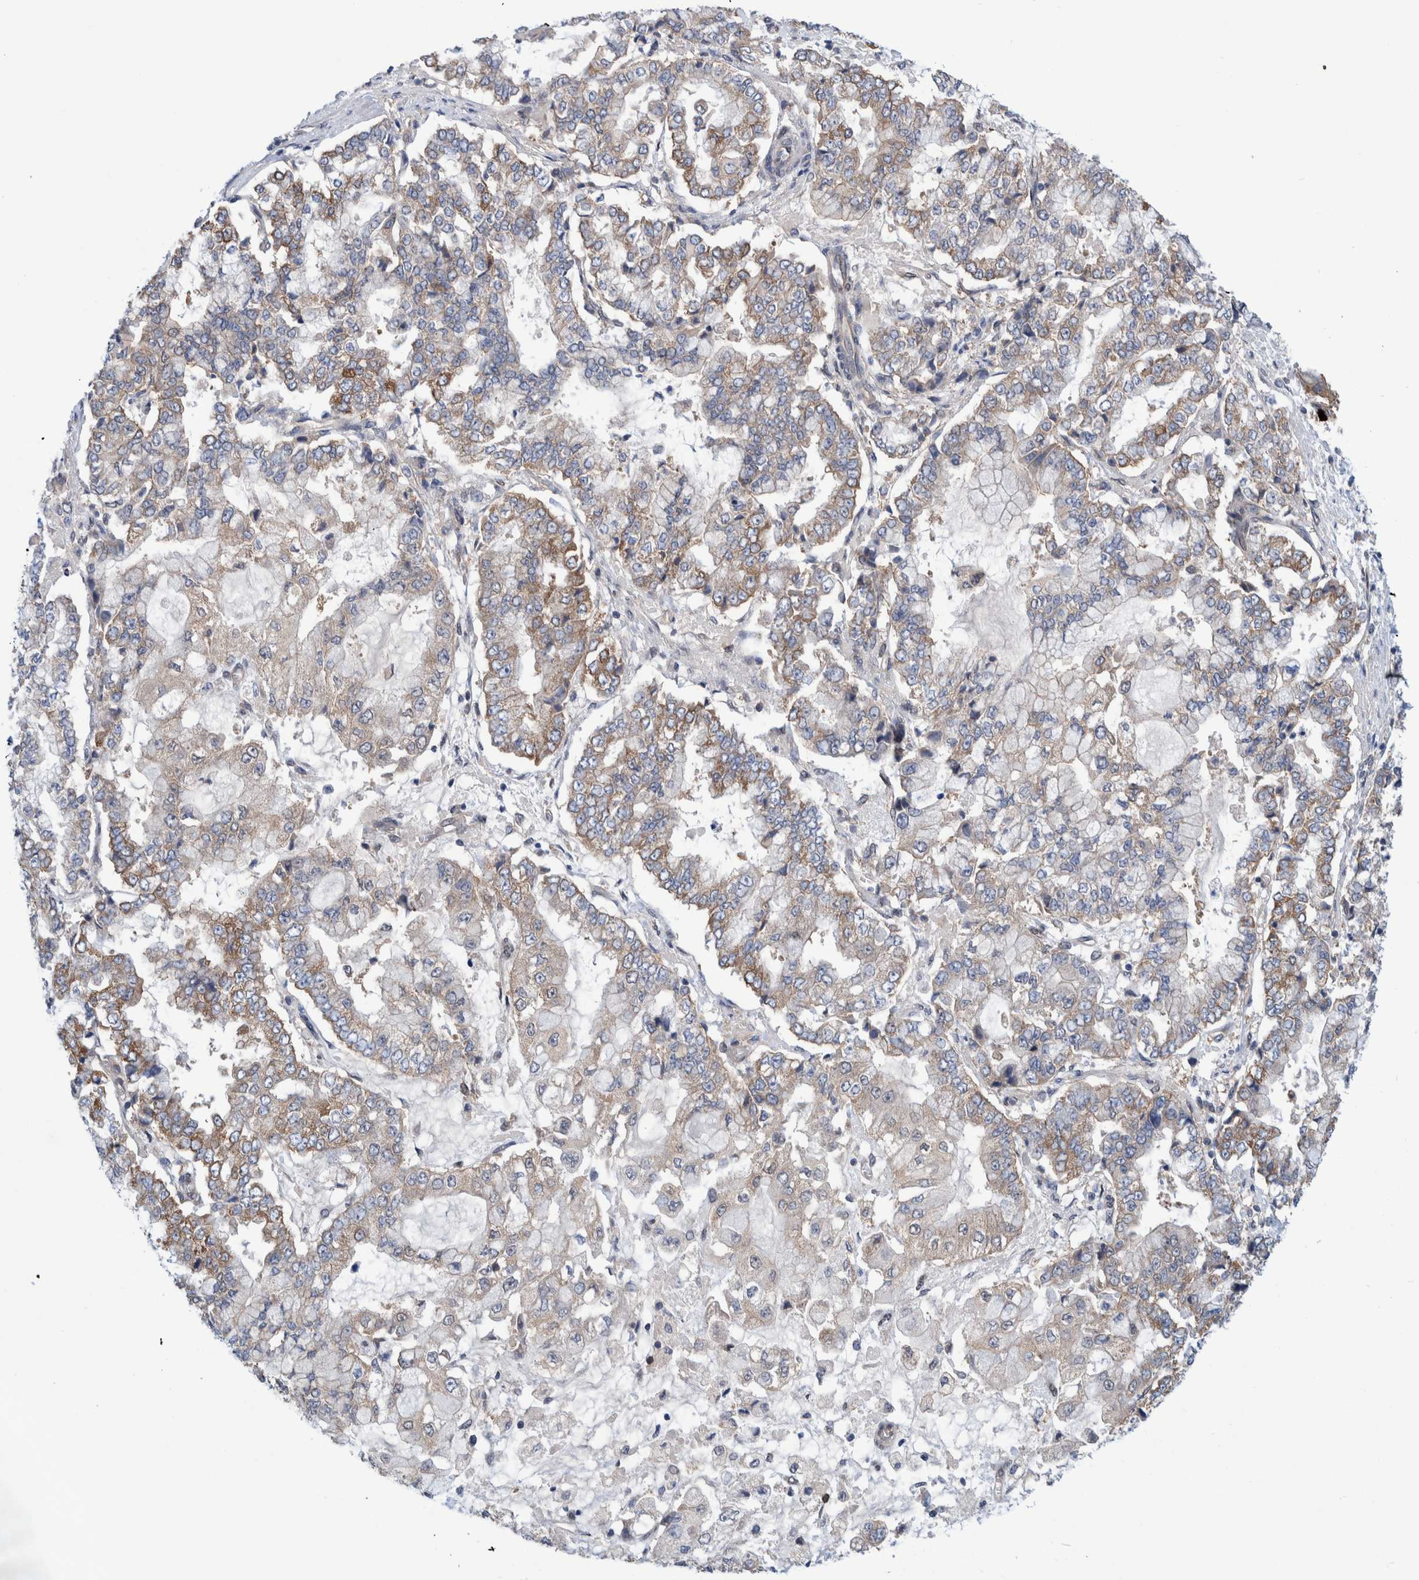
{"staining": {"intensity": "weak", "quantity": "25%-75%", "location": "cytoplasmic/membranous"}, "tissue": "stomach cancer", "cell_type": "Tumor cells", "image_type": "cancer", "snomed": [{"axis": "morphology", "description": "Adenocarcinoma, NOS"}, {"axis": "topography", "description": "Stomach"}], "caption": "Immunohistochemical staining of human stomach cancer (adenocarcinoma) reveals low levels of weak cytoplasmic/membranous protein positivity in approximately 25%-75% of tumor cells. The protein is stained brown, and the nuclei are stained in blue (DAB IHC with brightfield microscopy, high magnification).", "gene": "PFAS", "patient": {"sex": "male", "age": 76}}